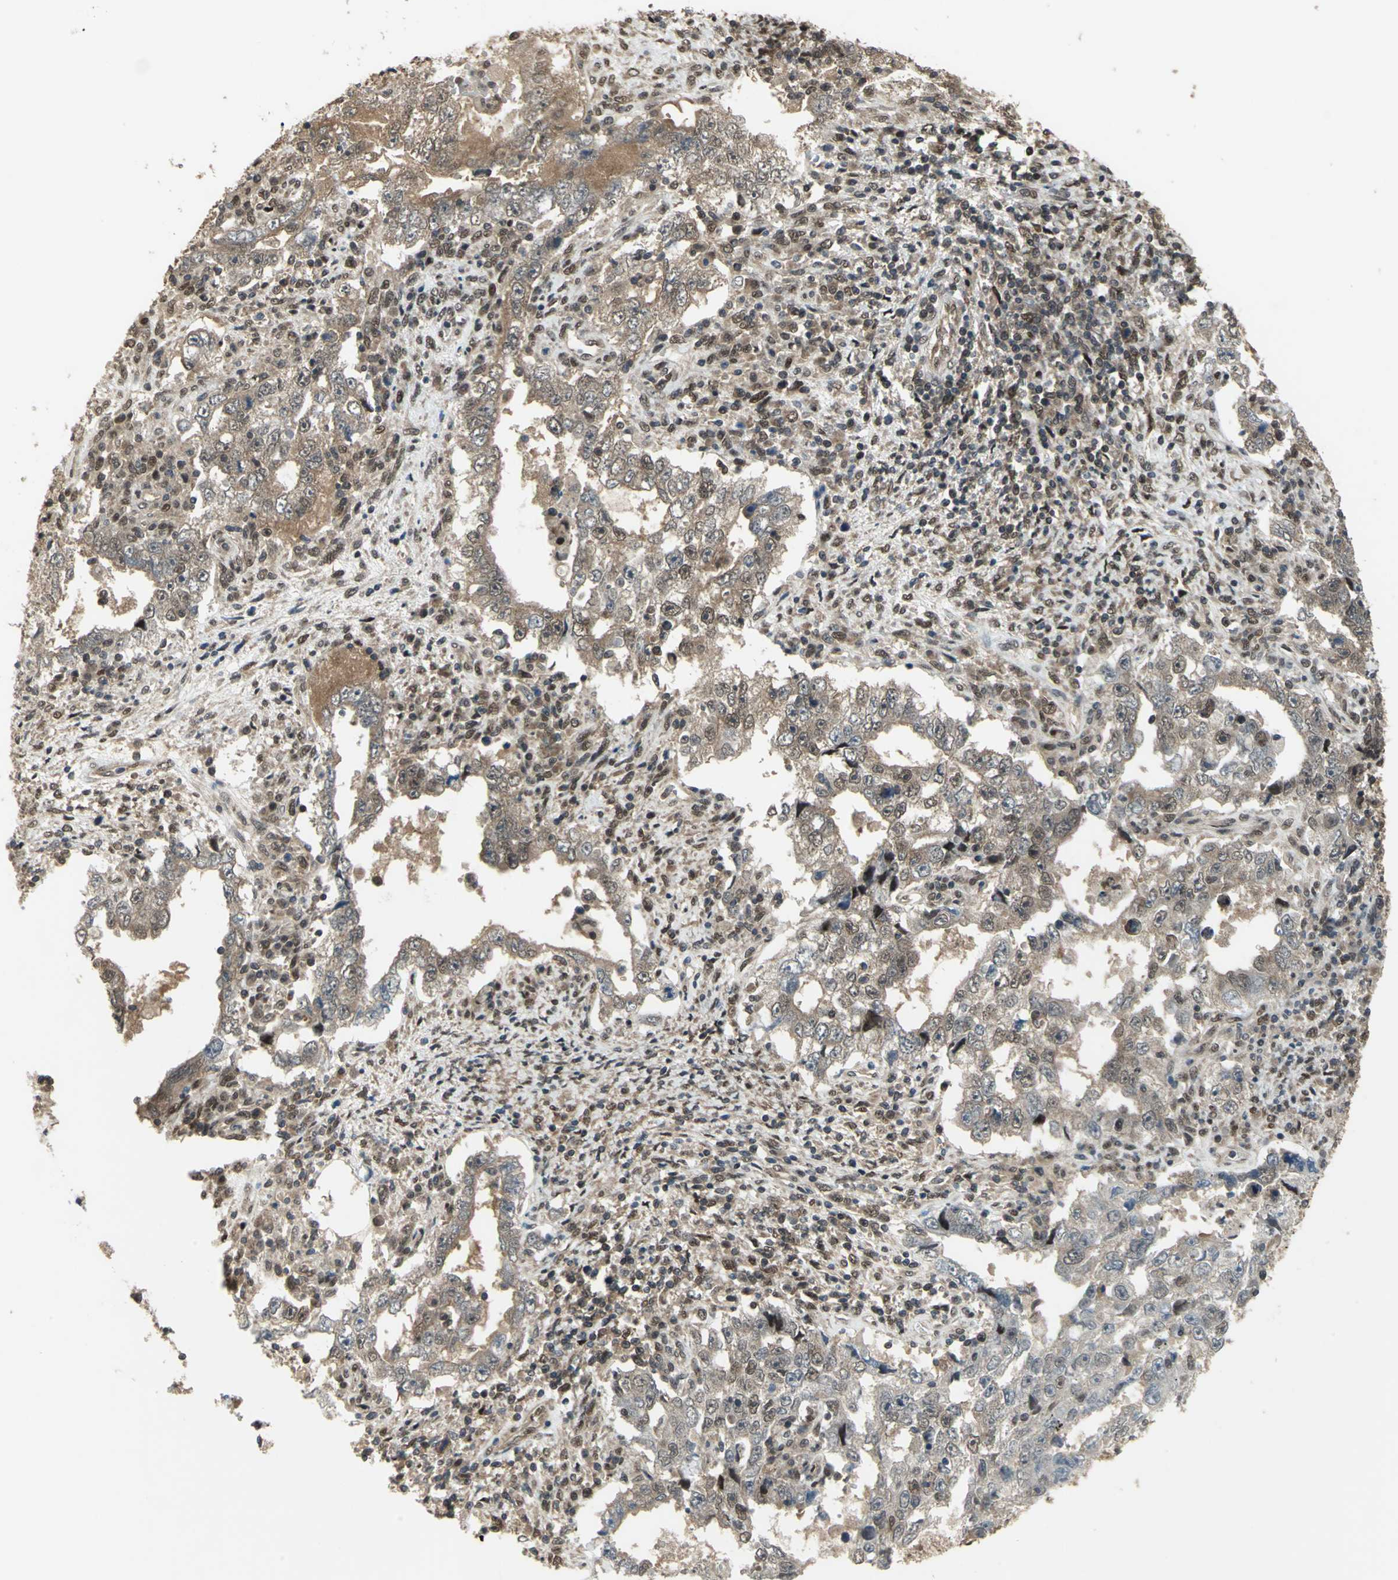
{"staining": {"intensity": "weak", "quantity": ">75%", "location": "cytoplasmic/membranous,nuclear"}, "tissue": "testis cancer", "cell_type": "Tumor cells", "image_type": "cancer", "snomed": [{"axis": "morphology", "description": "Carcinoma, Embryonal, NOS"}, {"axis": "topography", "description": "Testis"}], "caption": "High-power microscopy captured an immunohistochemistry (IHC) histopathology image of embryonal carcinoma (testis), revealing weak cytoplasmic/membranous and nuclear positivity in about >75% of tumor cells.", "gene": "COPS5", "patient": {"sex": "male", "age": 26}}